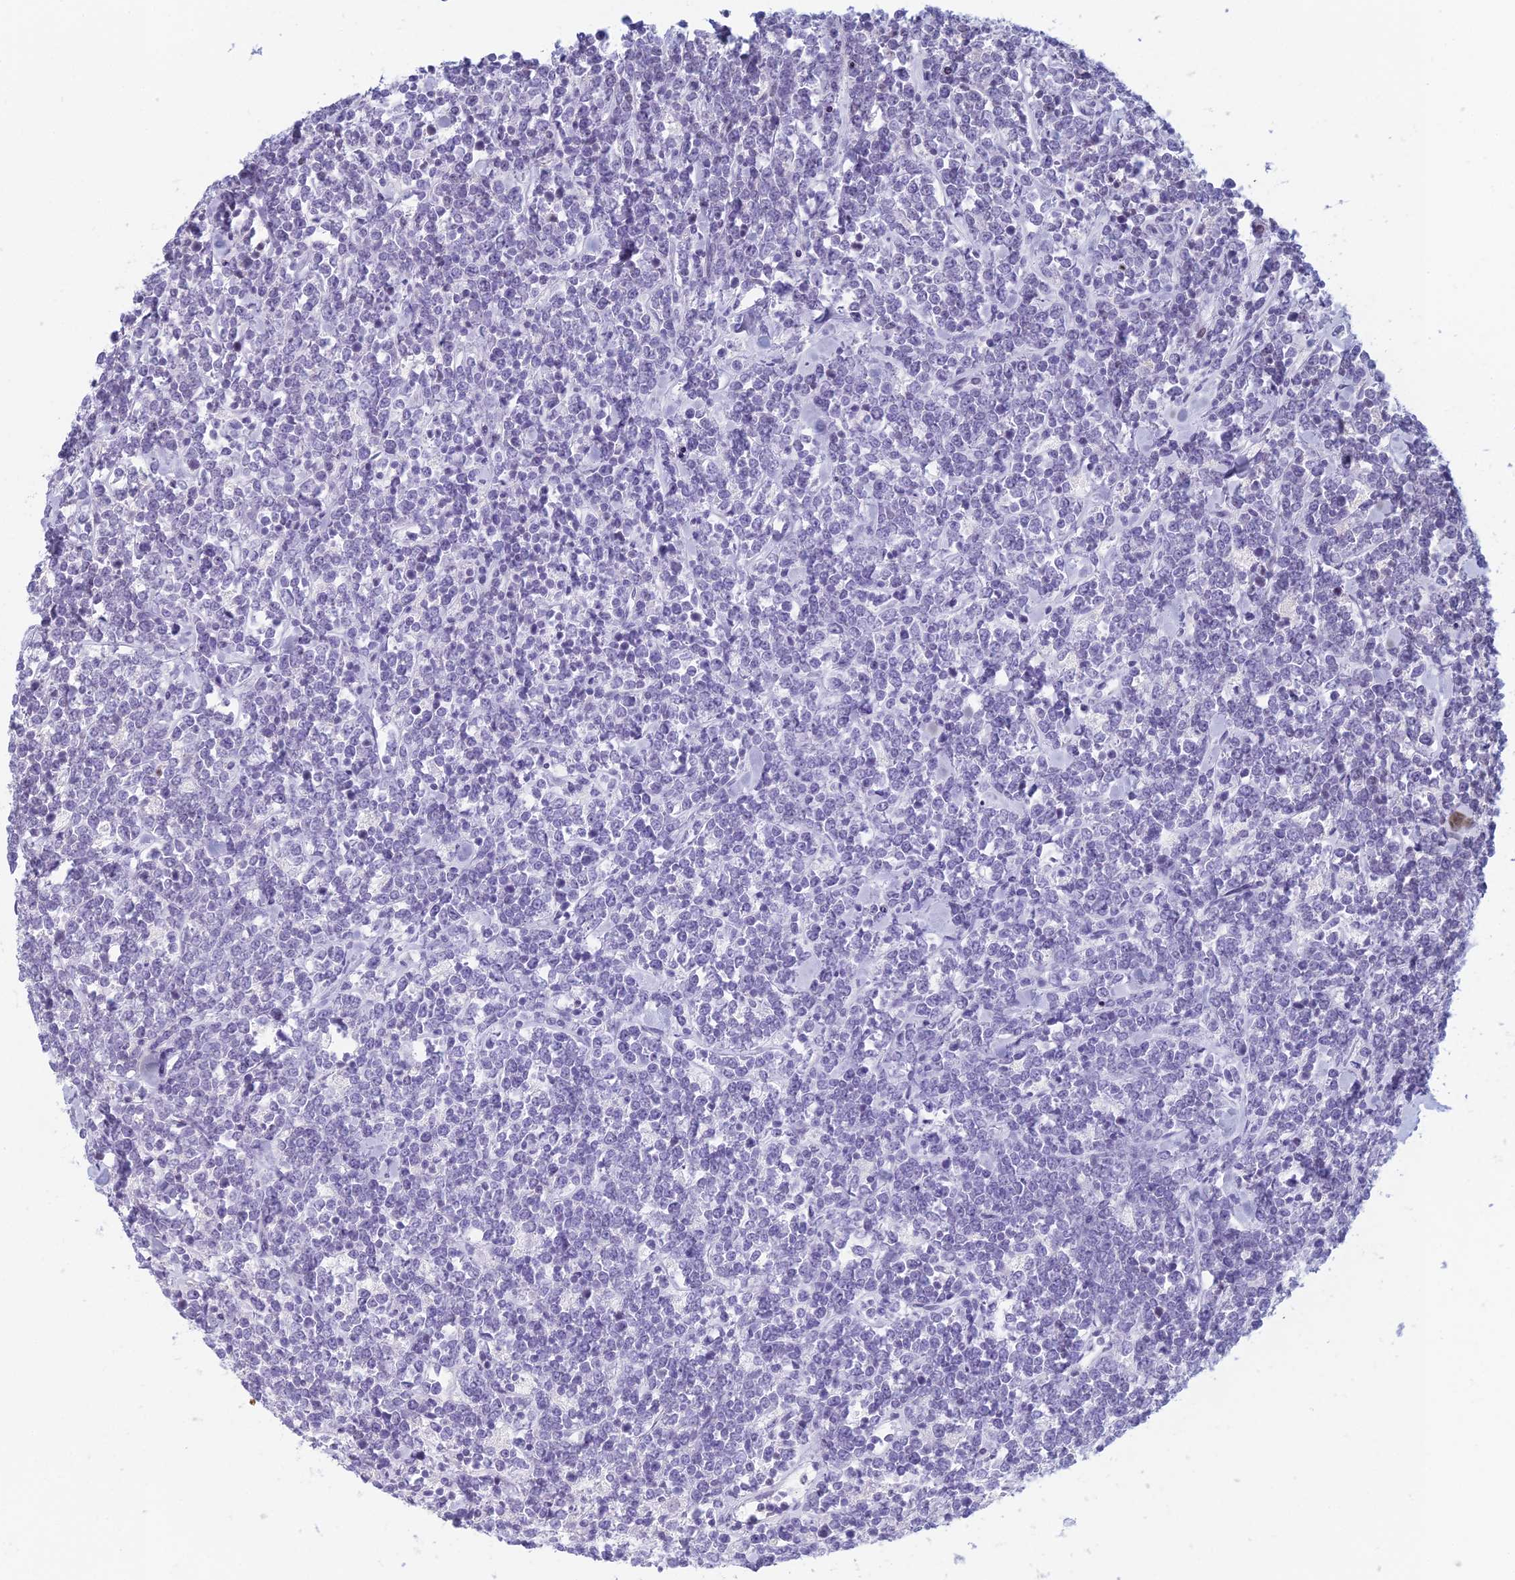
{"staining": {"intensity": "negative", "quantity": "none", "location": "none"}, "tissue": "lymphoma", "cell_type": "Tumor cells", "image_type": "cancer", "snomed": [{"axis": "morphology", "description": "Malignant lymphoma, non-Hodgkin's type, High grade"}, {"axis": "topography", "description": "Small intestine"}], "caption": "Immunohistochemistry histopathology image of neoplastic tissue: human lymphoma stained with DAB (3,3'-diaminobenzidine) exhibits no significant protein positivity in tumor cells. Nuclei are stained in blue.", "gene": "RGS17", "patient": {"sex": "male", "age": 8}}